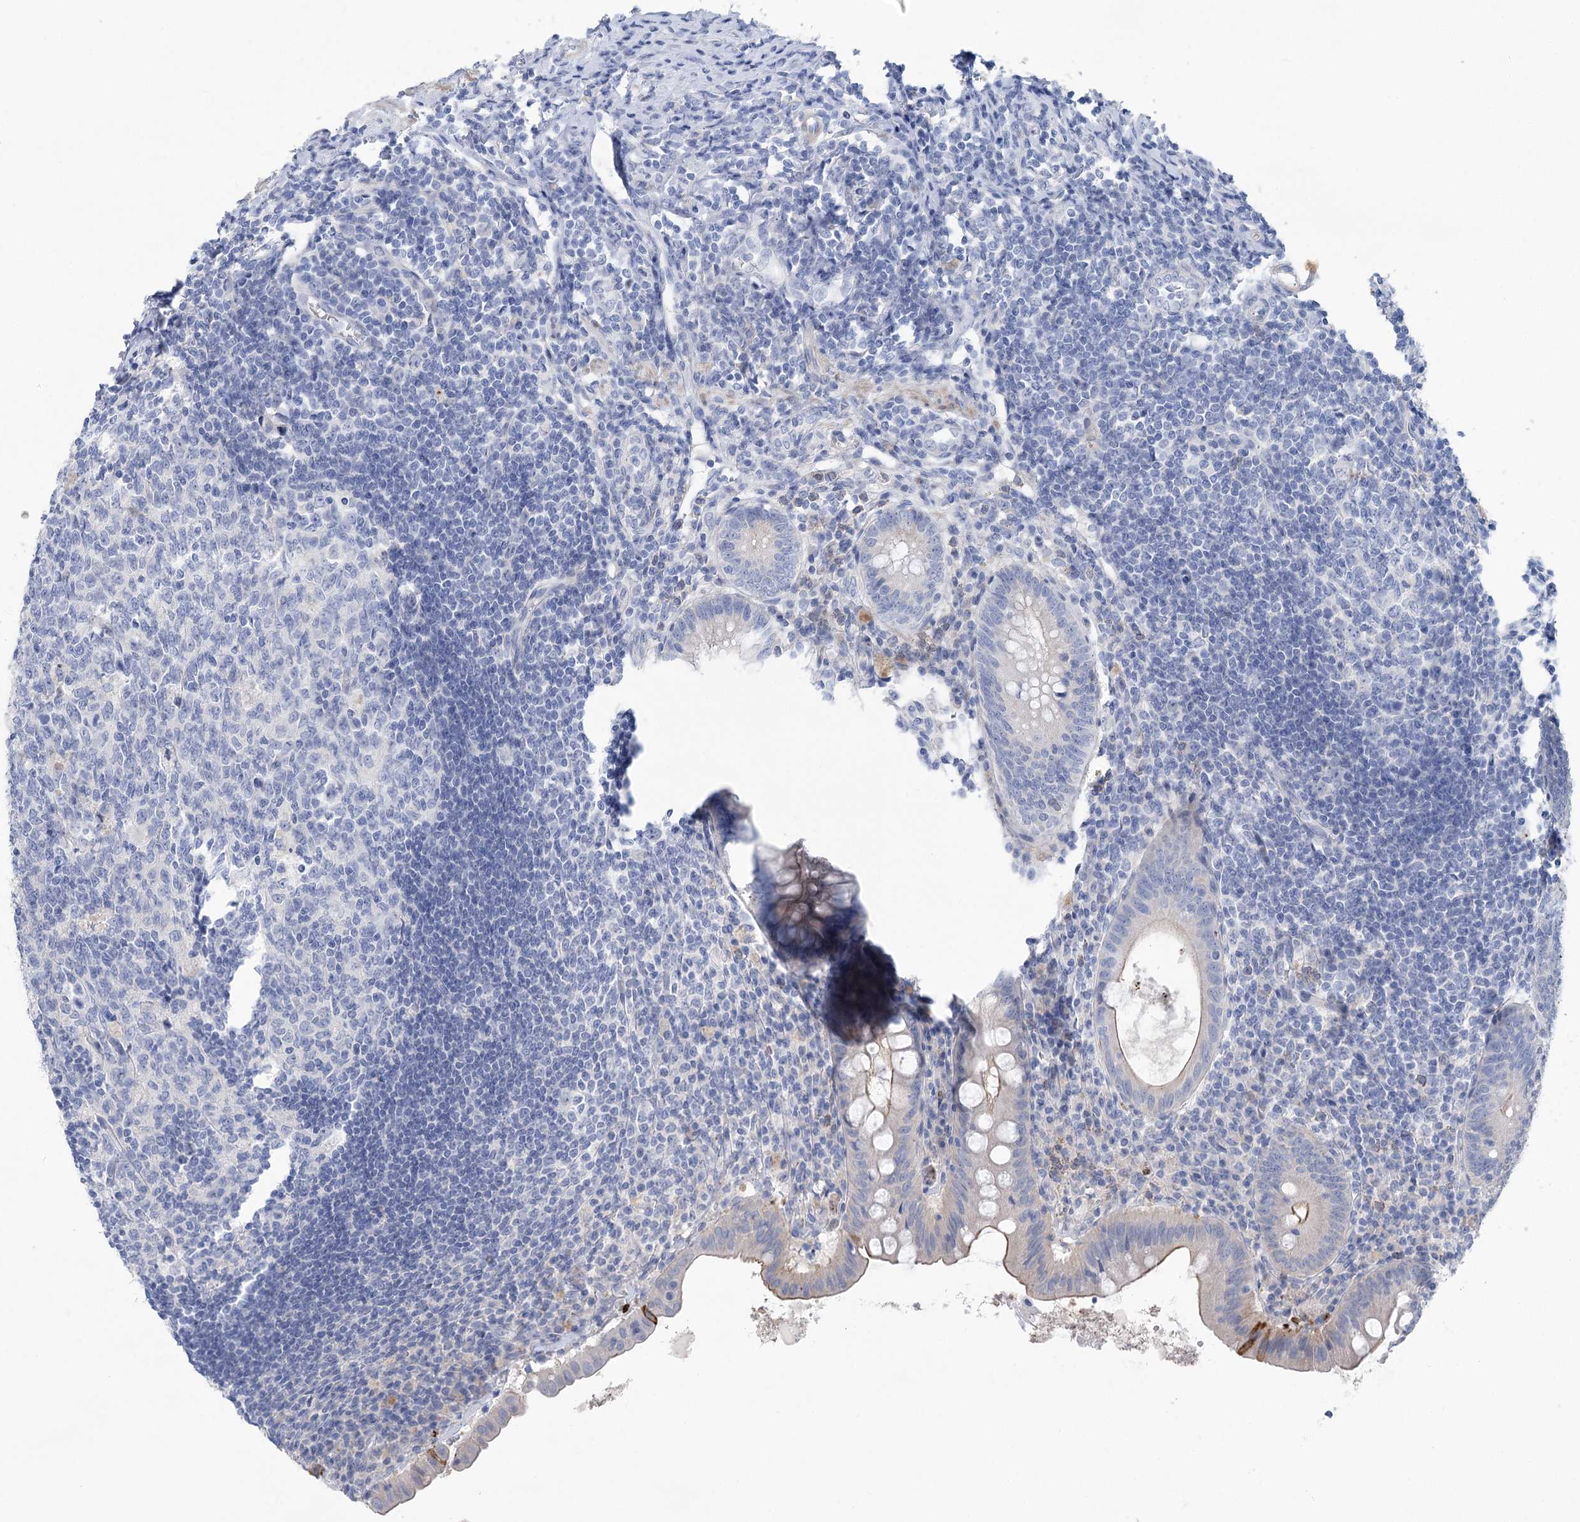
{"staining": {"intensity": "weak", "quantity": "<25%", "location": "cytoplasmic/membranous"}, "tissue": "appendix", "cell_type": "Glandular cells", "image_type": "normal", "snomed": [{"axis": "morphology", "description": "Normal tissue, NOS"}, {"axis": "topography", "description": "Appendix"}], "caption": "The immunohistochemistry photomicrograph has no significant expression in glandular cells of appendix.", "gene": "WDR74", "patient": {"sex": "female", "age": 54}}